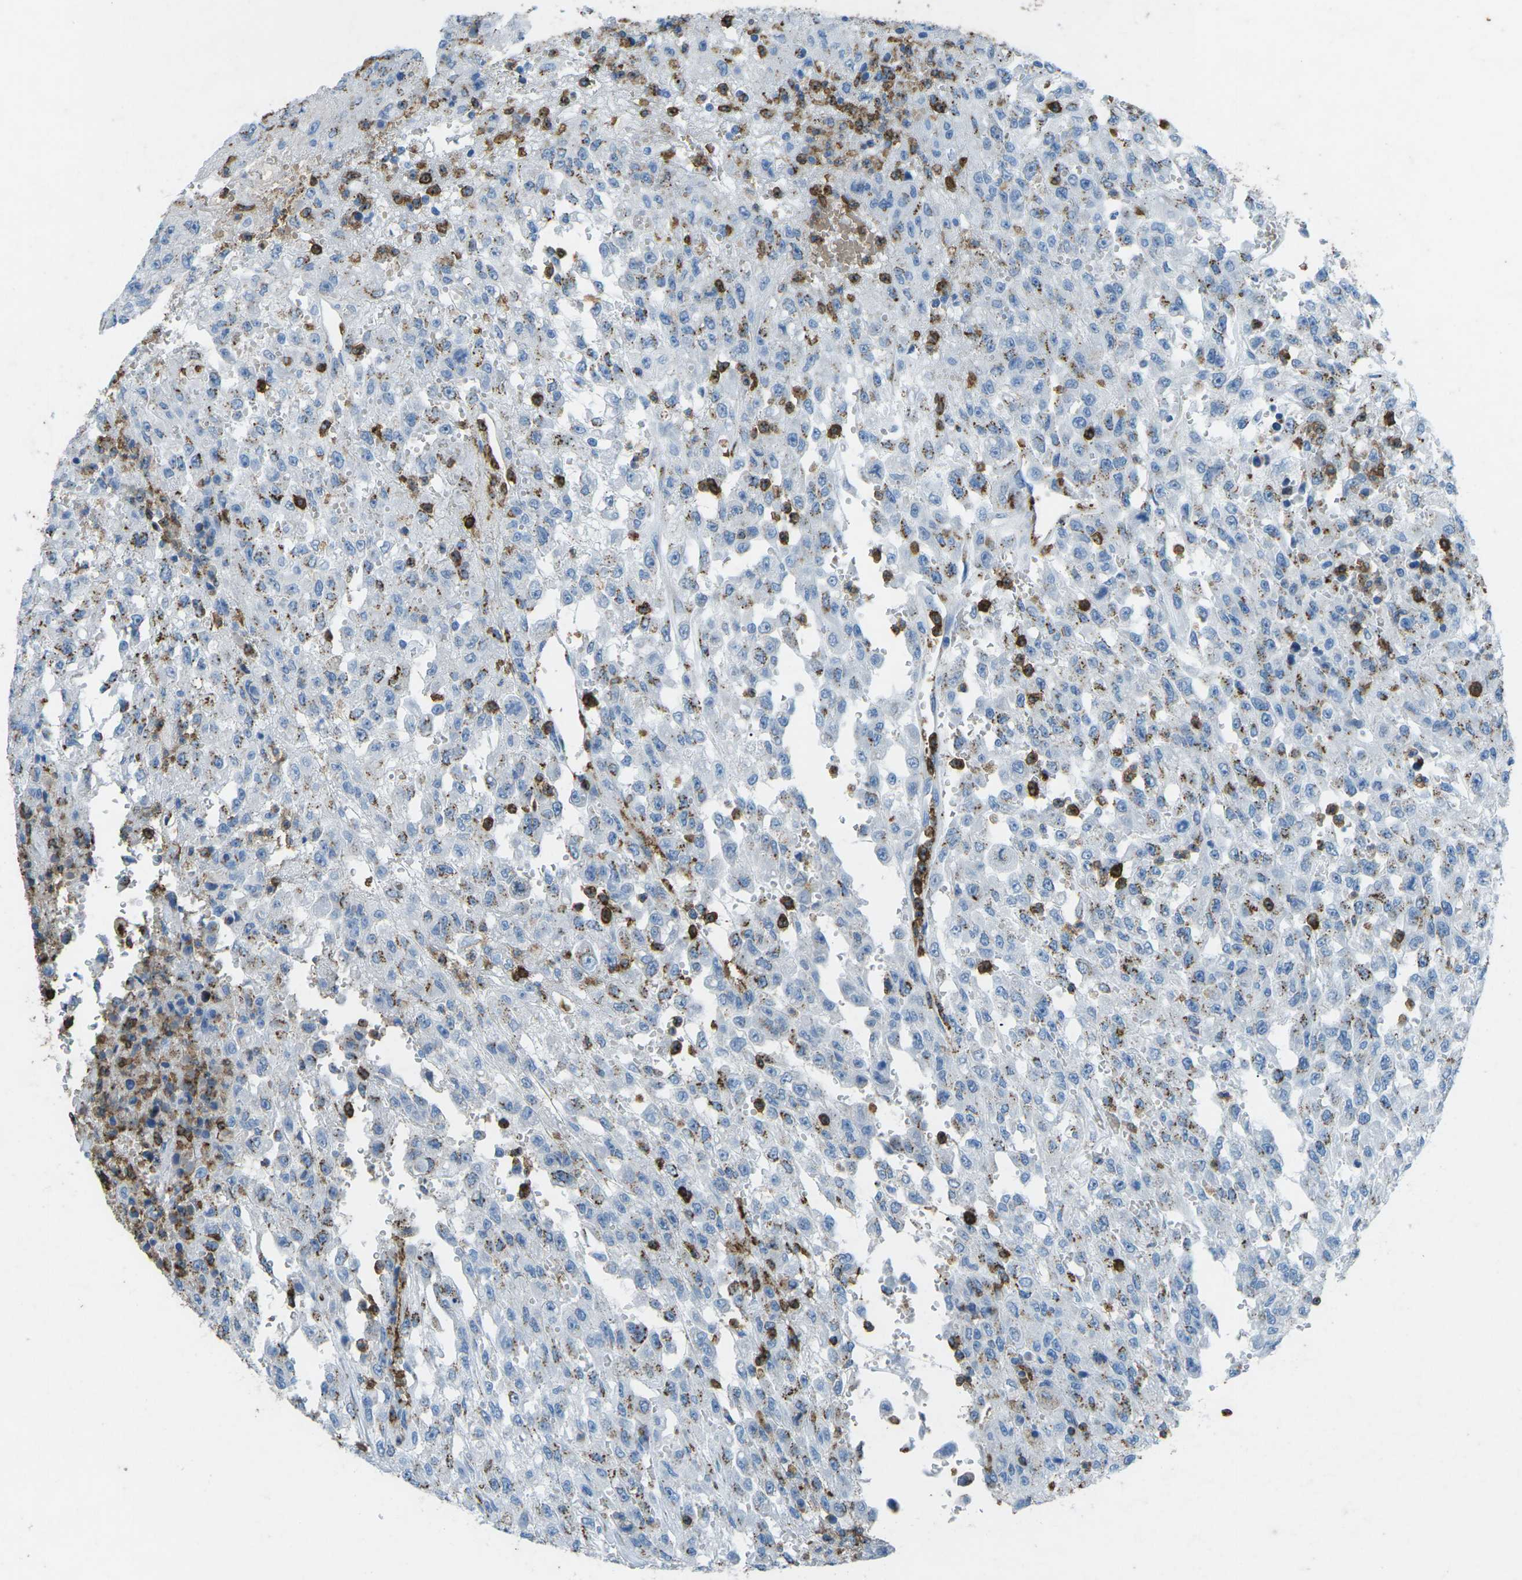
{"staining": {"intensity": "negative", "quantity": "none", "location": "none"}, "tissue": "urothelial cancer", "cell_type": "Tumor cells", "image_type": "cancer", "snomed": [{"axis": "morphology", "description": "Urothelial carcinoma, High grade"}, {"axis": "topography", "description": "Urinary bladder"}], "caption": "This histopathology image is of urothelial cancer stained with immunohistochemistry to label a protein in brown with the nuclei are counter-stained blue. There is no expression in tumor cells.", "gene": "CTAGE1", "patient": {"sex": "male", "age": 46}}